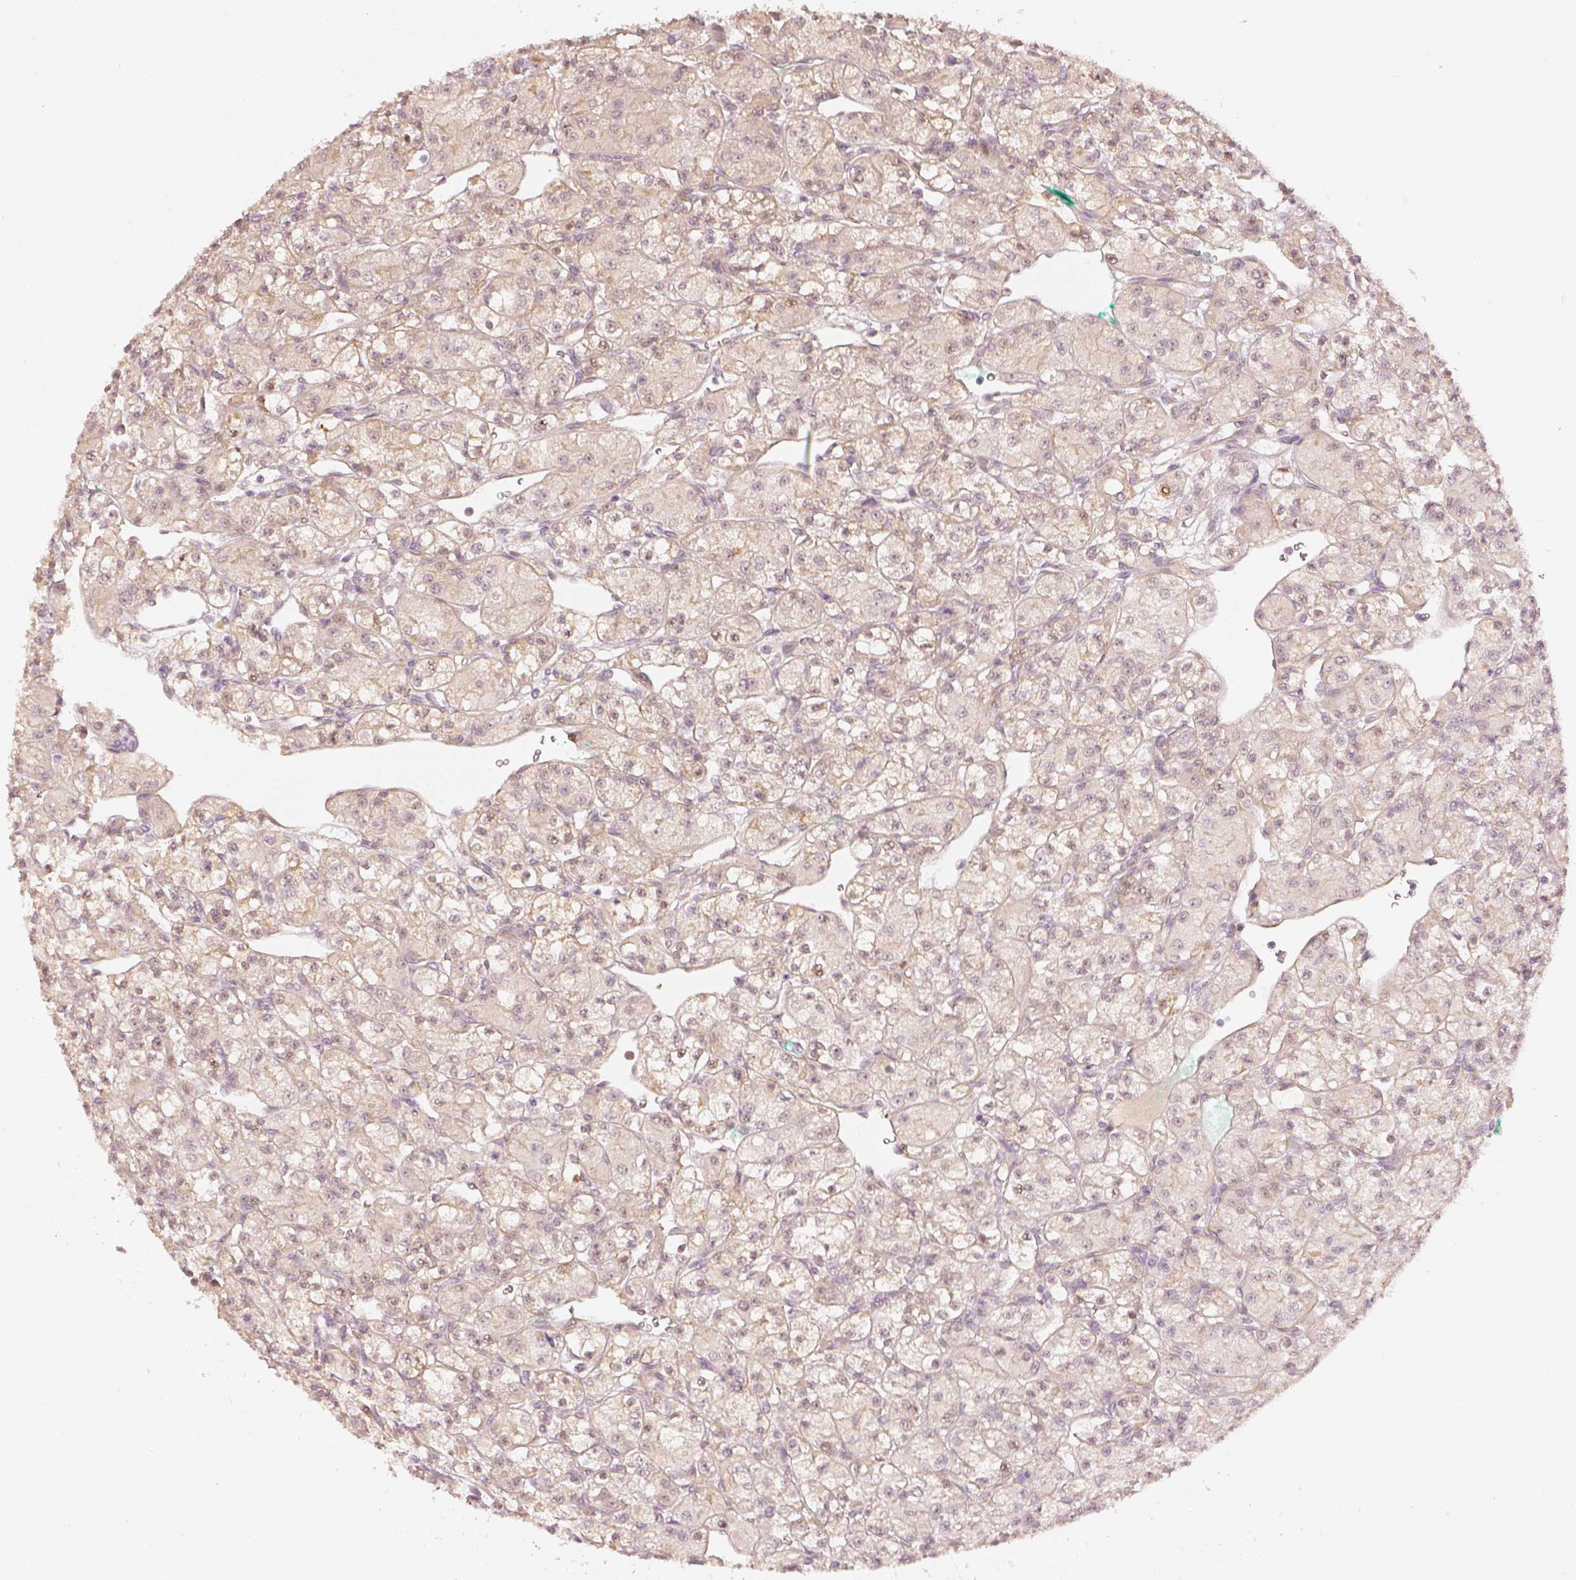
{"staining": {"intensity": "negative", "quantity": "none", "location": "none"}, "tissue": "renal cancer", "cell_type": "Tumor cells", "image_type": "cancer", "snomed": [{"axis": "morphology", "description": "Adenocarcinoma, NOS"}, {"axis": "topography", "description": "Kidney"}], "caption": "The photomicrograph exhibits no staining of tumor cells in adenocarcinoma (renal). The staining was performed using DAB (3,3'-diaminobenzidine) to visualize the protein expression in brown, while the nuclei were stained in blue with hematoxylin (Magnification: 20x).", "gene": "EAF2", "patient": {"sex": "female", "age": 70}}